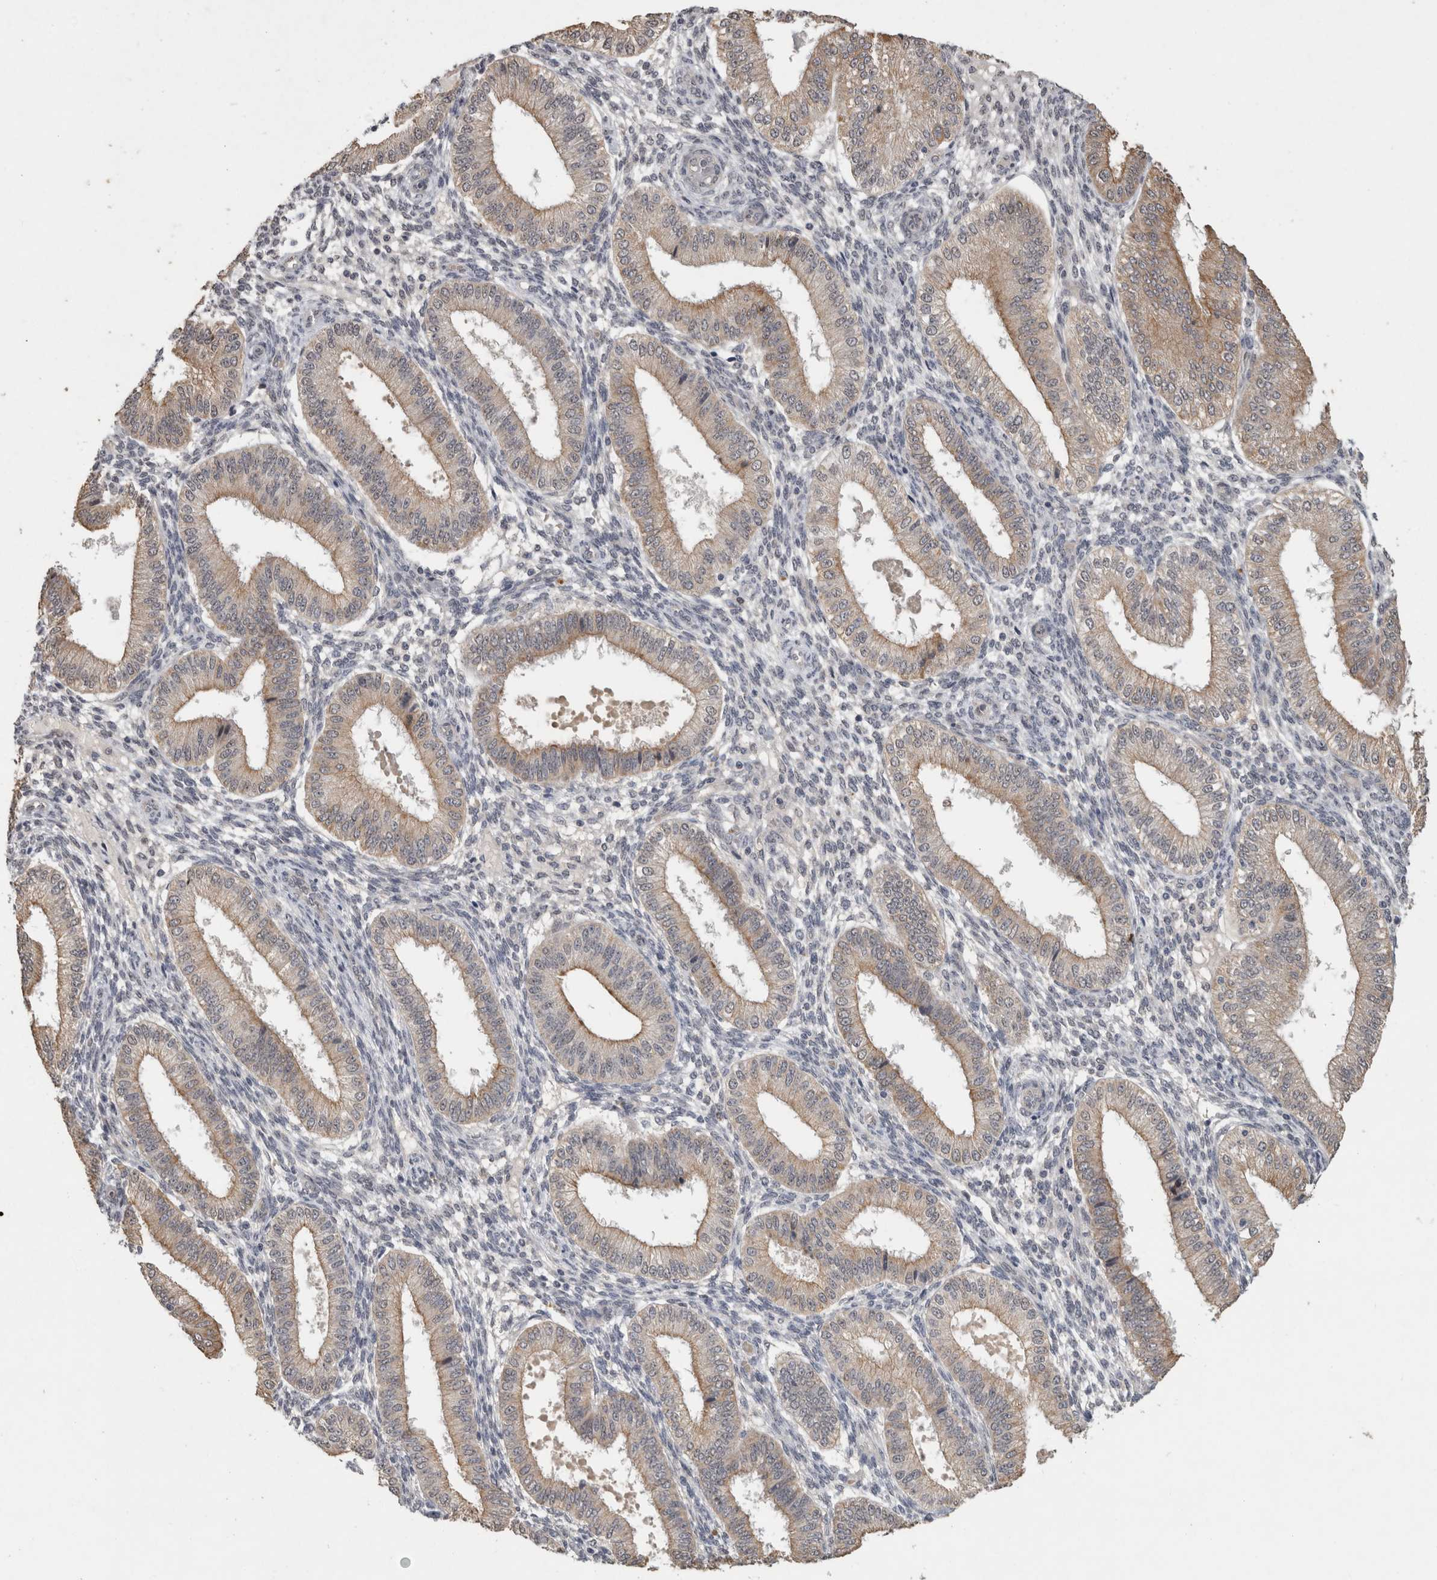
{"staining": {"intensity": "negative", "quantity": "none", "location": "none"}, "tissue": "endometrium", "cell_type": "Cells in endometrial stroma", "image_type": "normal", "snomed": [{"axis": "morphology", "description": "Normal tissue, NOS"}, {"axis": "topography", "description": "Endometrium"}], "caption": "Cells in endometrial stroma show no significant expression in unremarkable endometrium. (DAB (3,3'-diaminobenzidine) immunohistochemistry (IHC), high magnification).", "gene": "RHPN1", "patient": {"sex": "female", "age": 39}}